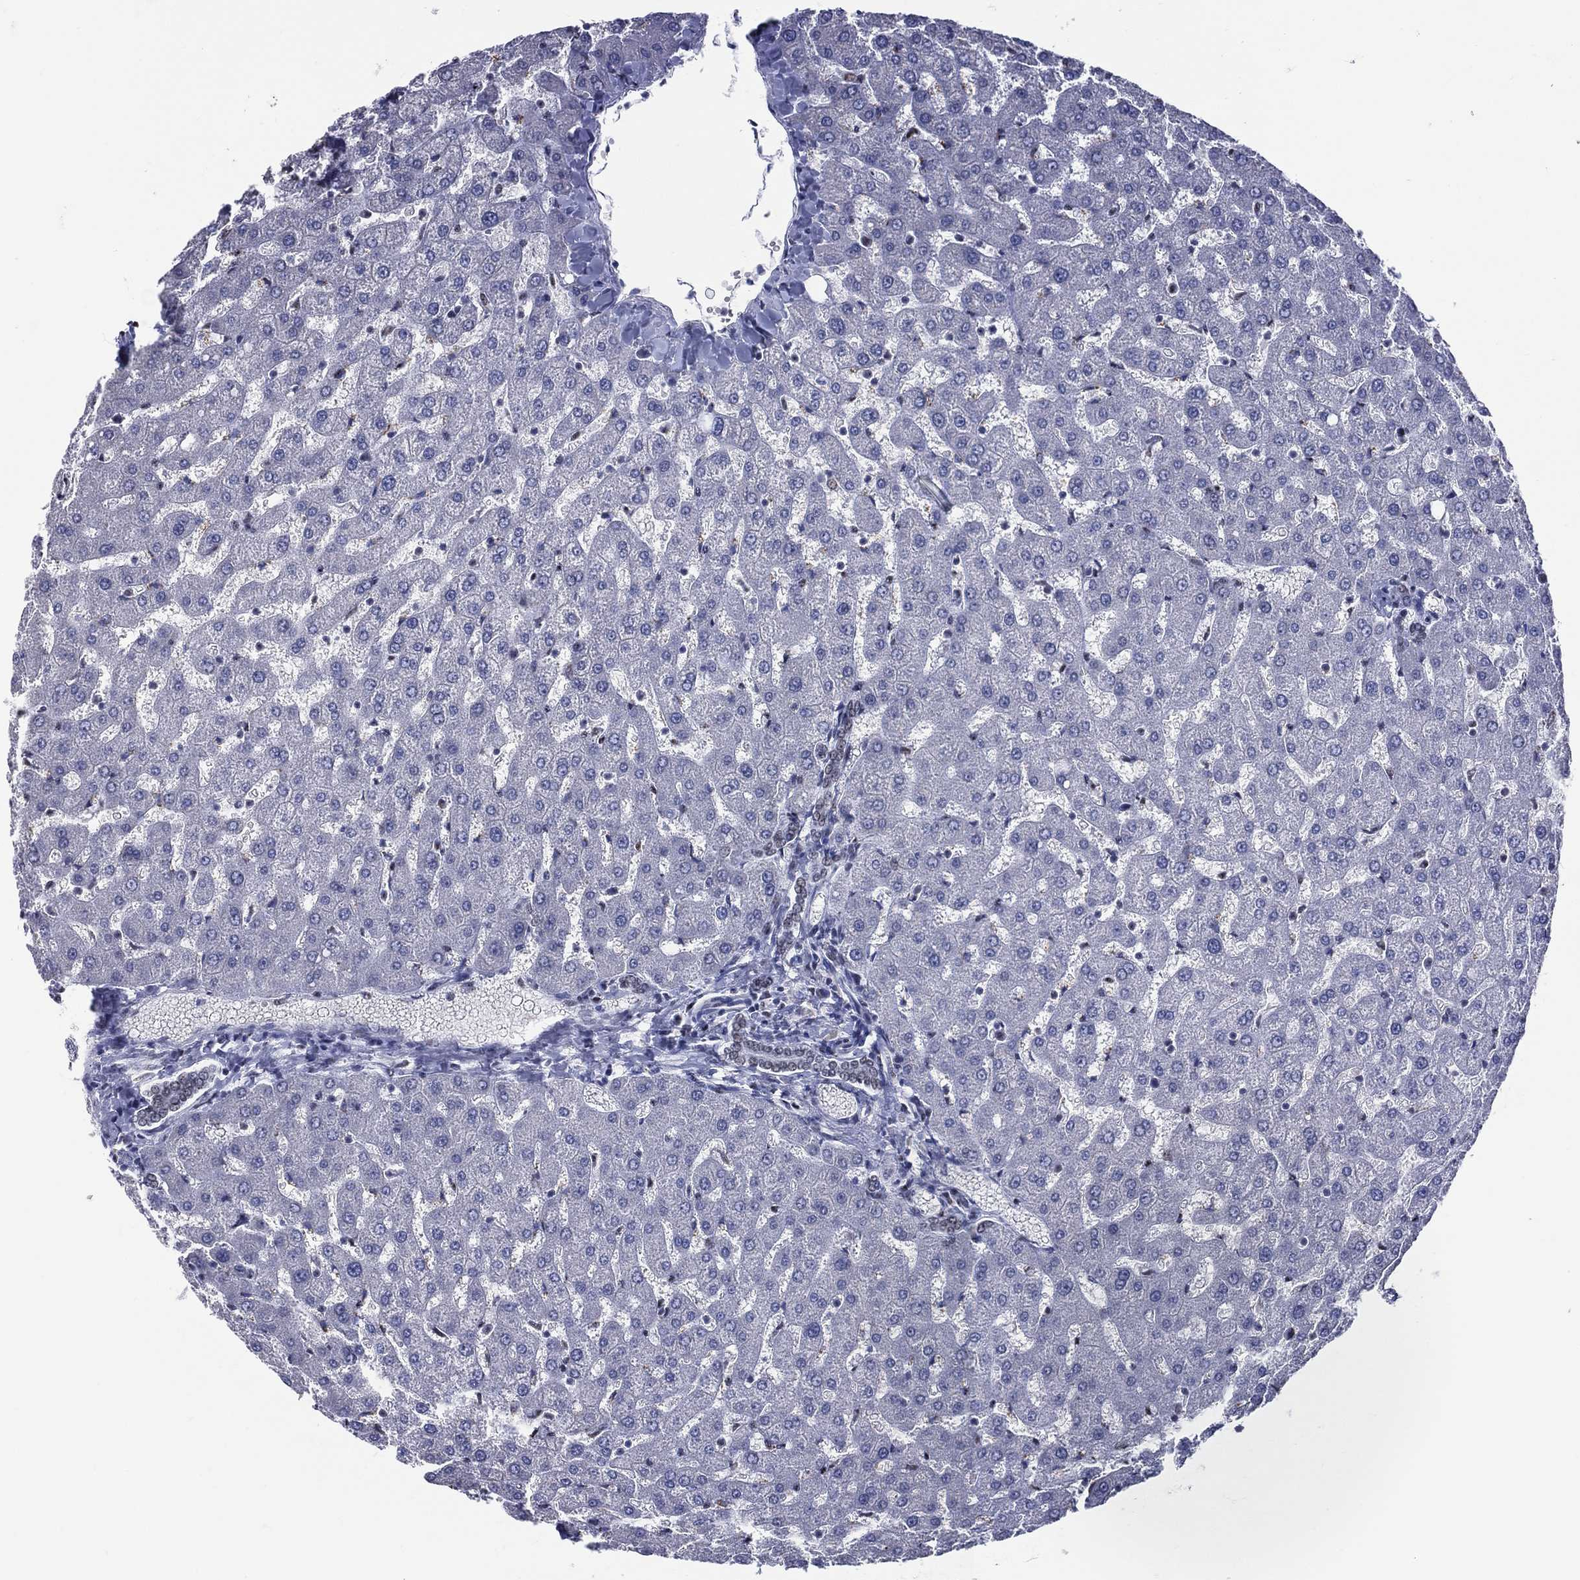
{"staining": {"intensity": "negative", "quantity": "none", "location": "none"}, "tissue": "liver", "cell_type": "Cholangiocytes", "image_type": "normal", "snomed": [{"axis": "morphology", "description": "Normal tissue, NOS"}, {"axis": "topography", "description": "Liver"}], "caption": "Cholangiocytes show no significant expression in normal liver. Brightfield microscopy of immunohistochemistry (IHC) stained with DAB (3,3'-diaminobenzidine) (brown) and hematoxylin (blue), captured at high magnification.", "gene": "ZNF7", "patient": {"sex": "female", "age": 50}}